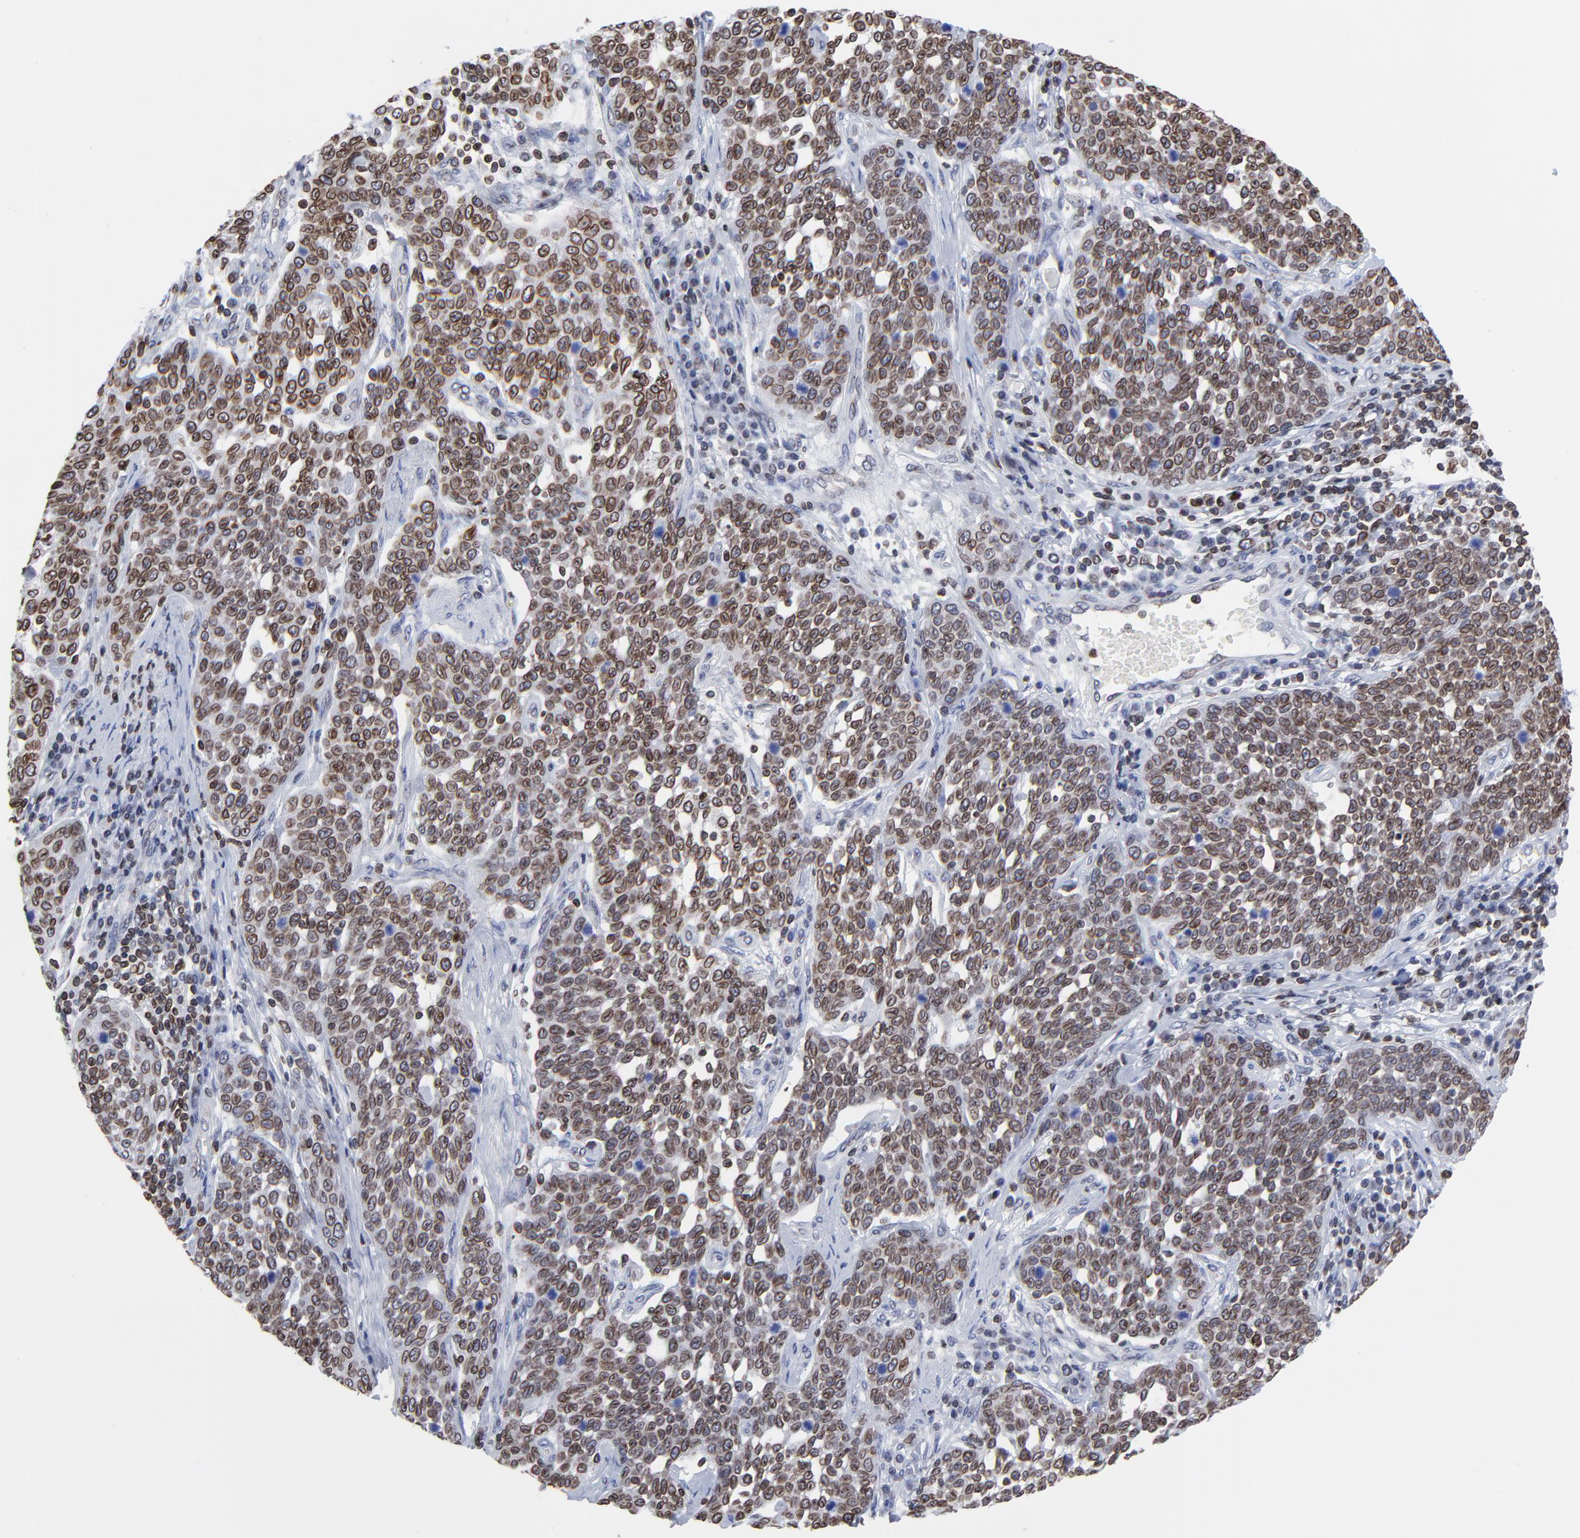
{"staining": {"intensity": "strong", "quantity": ">75%", "location": "cytoplasmic/membranous,nuclear"}, "tissue": "cervical cancer", "cell_type": "Tumor cells", "image_type": "cancer", "snomed": [{"axis": "morphology", "description": "Squamous cell carcinoma, NOS"}, {"axis": "topography", "description": "Cervix"}], "caption": "Protein staining of cervical squamous cell carcinoma tissue exhibits strong cytoplasmic/membranous and nuclear staining in about >75% of tumor cells.", "gene": "THAP7", "patient": {"sex": "female", "age": 34}}